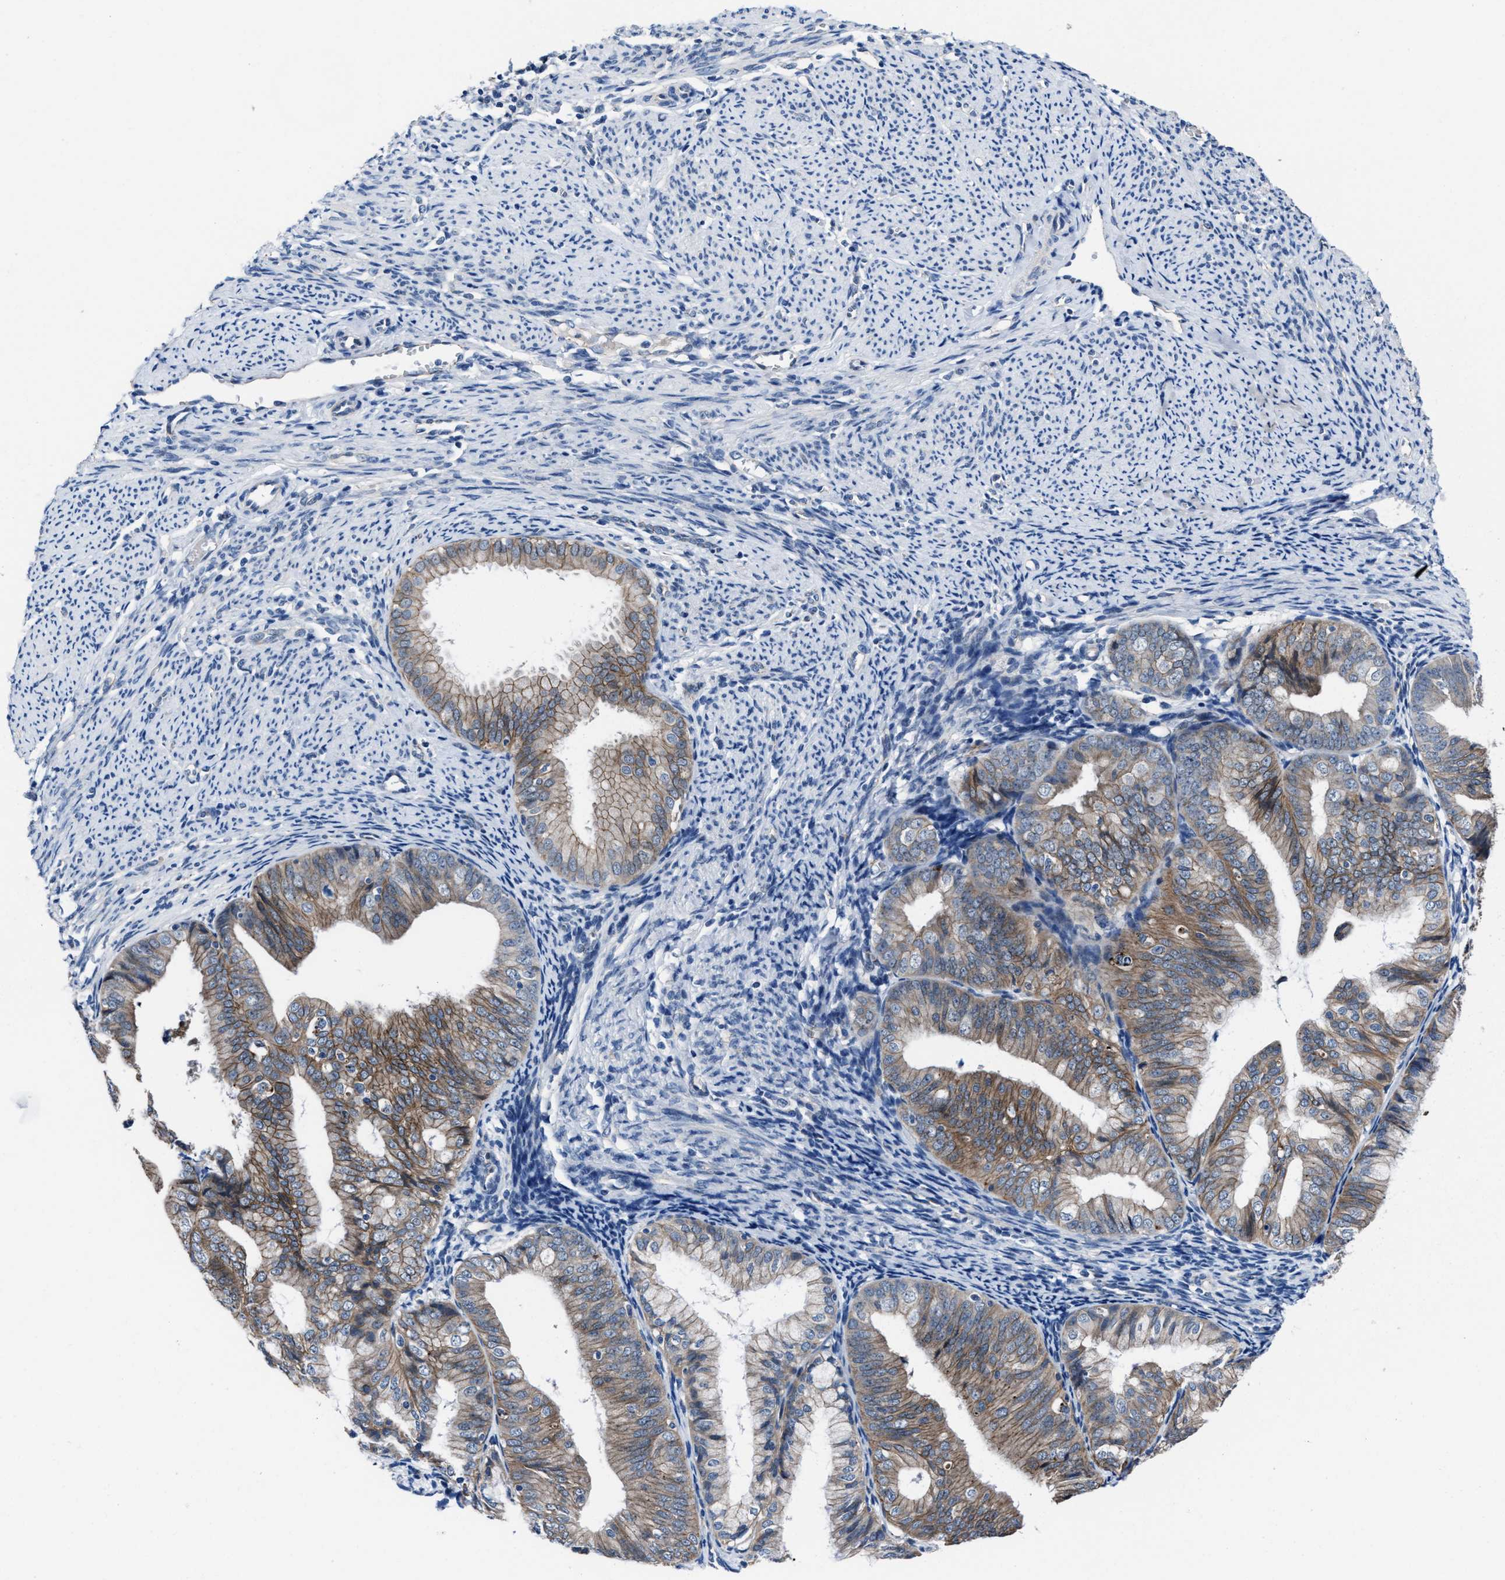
{"staining": {"intensity": "moderate", "quantity": ">75%", "location": "cytoplasmic/membranous"}, "tissue": "endometrial cancer", "cell_type": "Tumor cells", "image_type": "cancer", "snomed": [{"axis": "morphology", "description": "Adenocarcinoma, NOS"}, {"axis": "topography", "description": "Endometrium"}], "caption": "High-magnification brightfield microscopy of adenocarcinoma (endometrial) stained with DAB (3,3'-diaminobenzidine) (brown) and counterstained with hematoxylin (blue). tumor cells exhibit moderate cytoplasmic/membranous staining is appreciated in approximately>75% of cells.", "gene": "GHITM", "patient": {"sex": "female", "age": 63}}